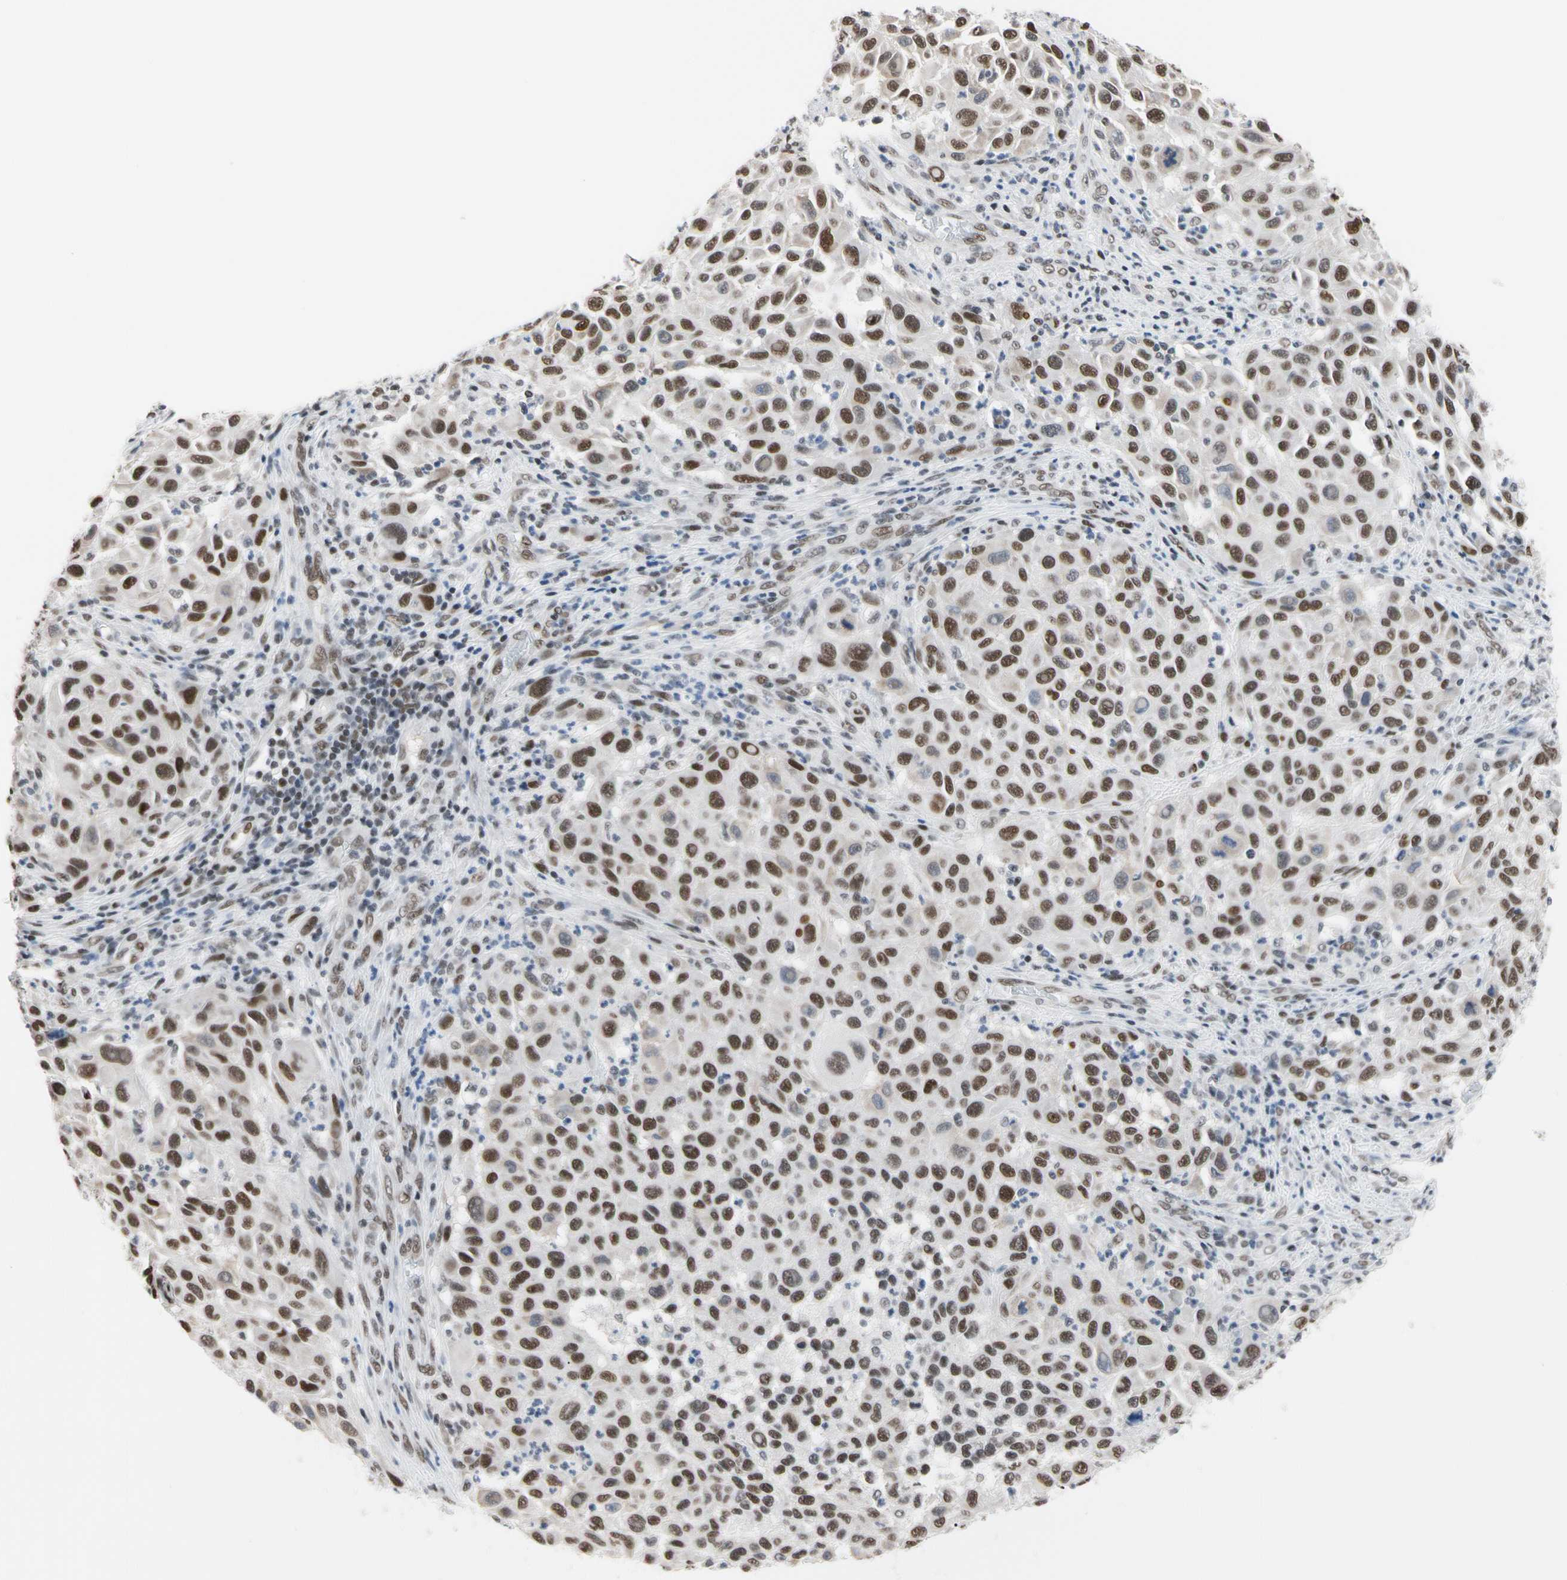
{"staining": {"intensity": "moderate", "quantity": ">75%", "location": "nuclear"}, "tissue": "melanoma", "cell_type": "Tumor cells", "image_type": "cancer", "snomed": [{"axis": "morphology", "description": "Malignant melanoma, Metastatic site"}, {"axis": "topography", "description": "Lymph node"}], "caption": "Tumor cells show medium levels of moderate nuclear staining in approximately >75% of cells in human malignant melanoma (metastatic site).", "gene": "FAM98B", "patient": {"sex": "male", "age": 61}}